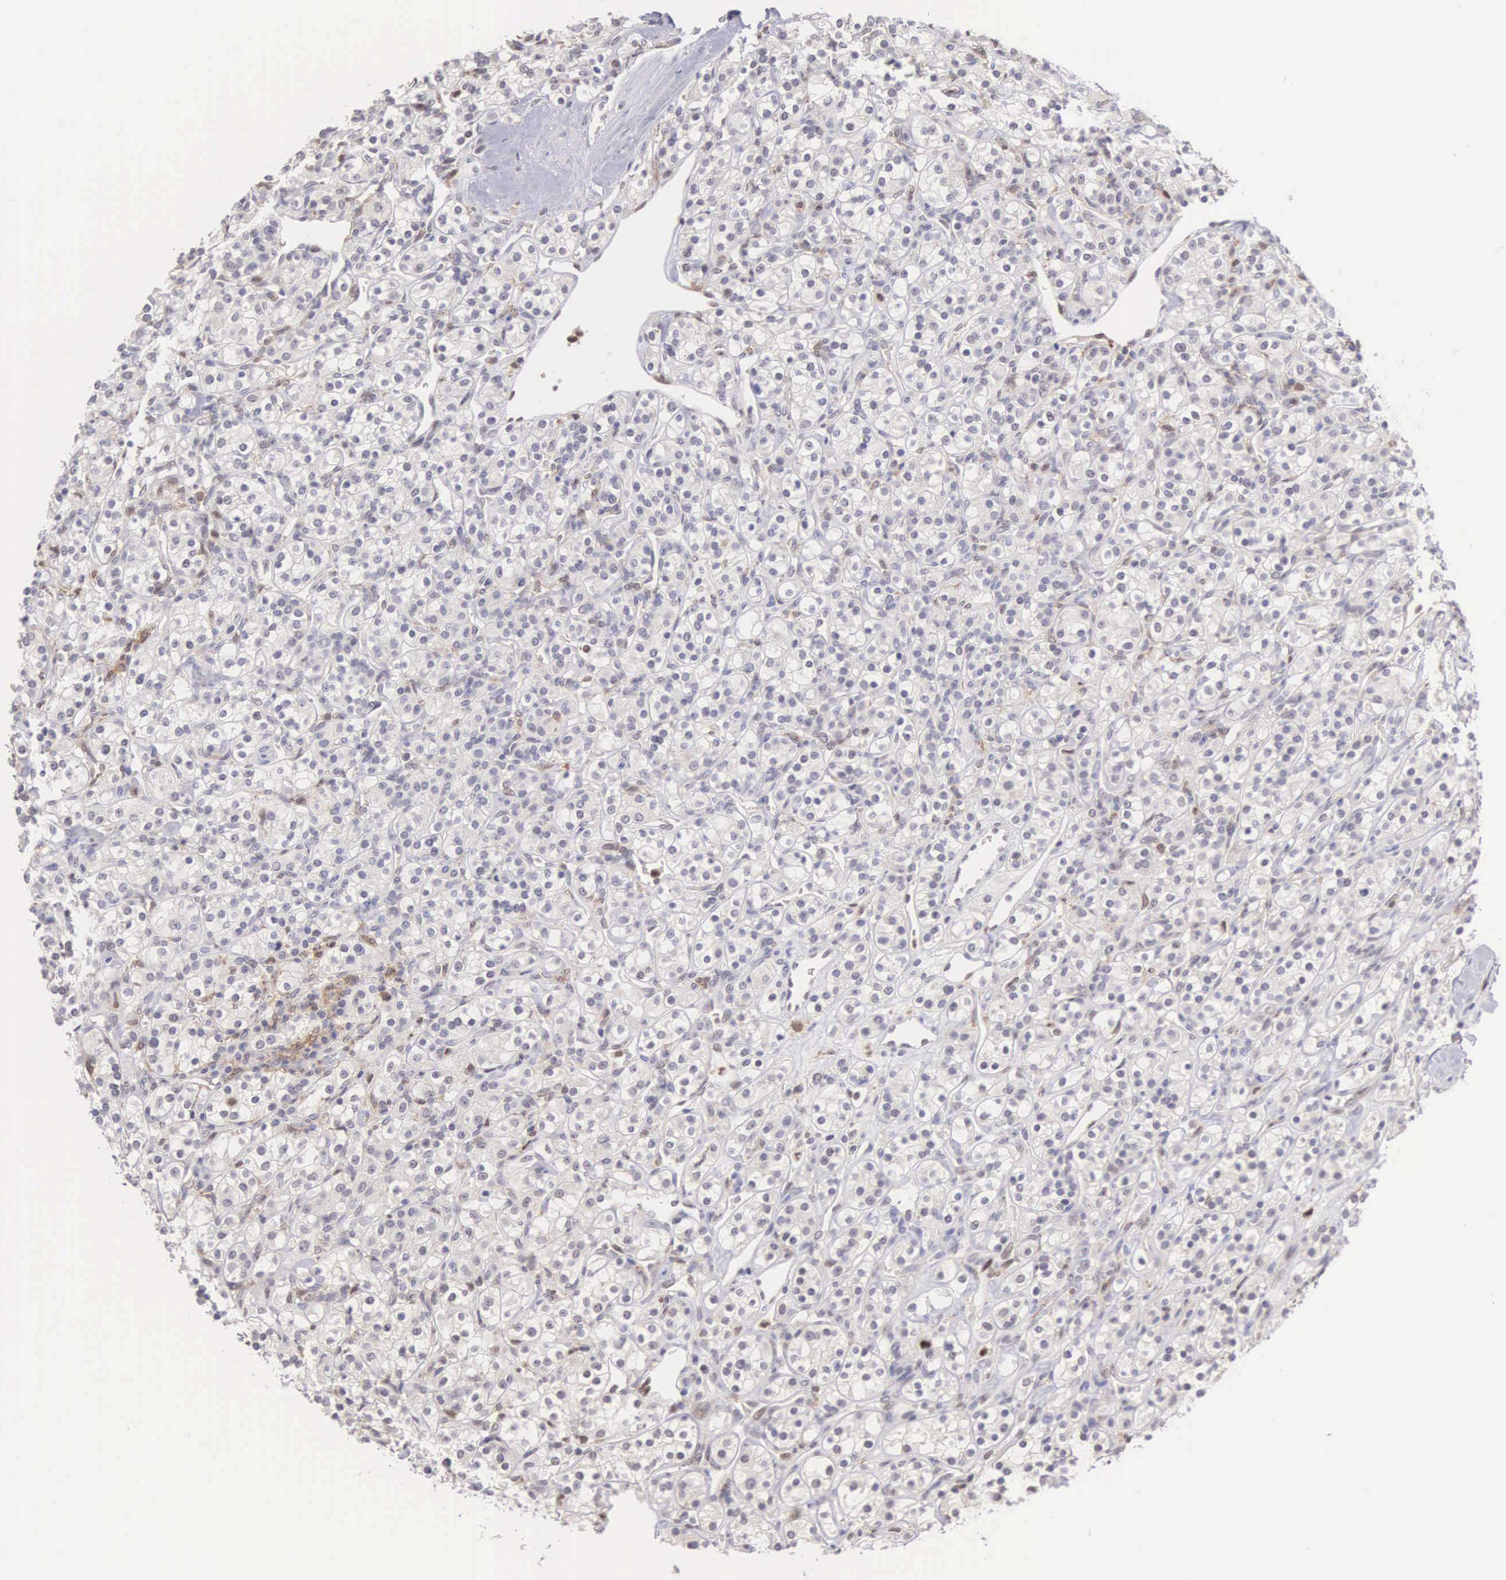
{"staining": {"intensity": "negative", "quantity": "none", "location": "none"}, "tissue": "renal cancer", "cell_type": "Tumor cells", "image_type": "cancer", "snomed": [{"axis": "morphology", "description": "Adenocarcinoma, NOS"}, {"axis": "topography", "description": "Kidney"}], "caption": "An image of human renal cancer is negative for staining in tumor cells.", "gene": "GRK3", "patient": {"sex": "male", "age": 77}}